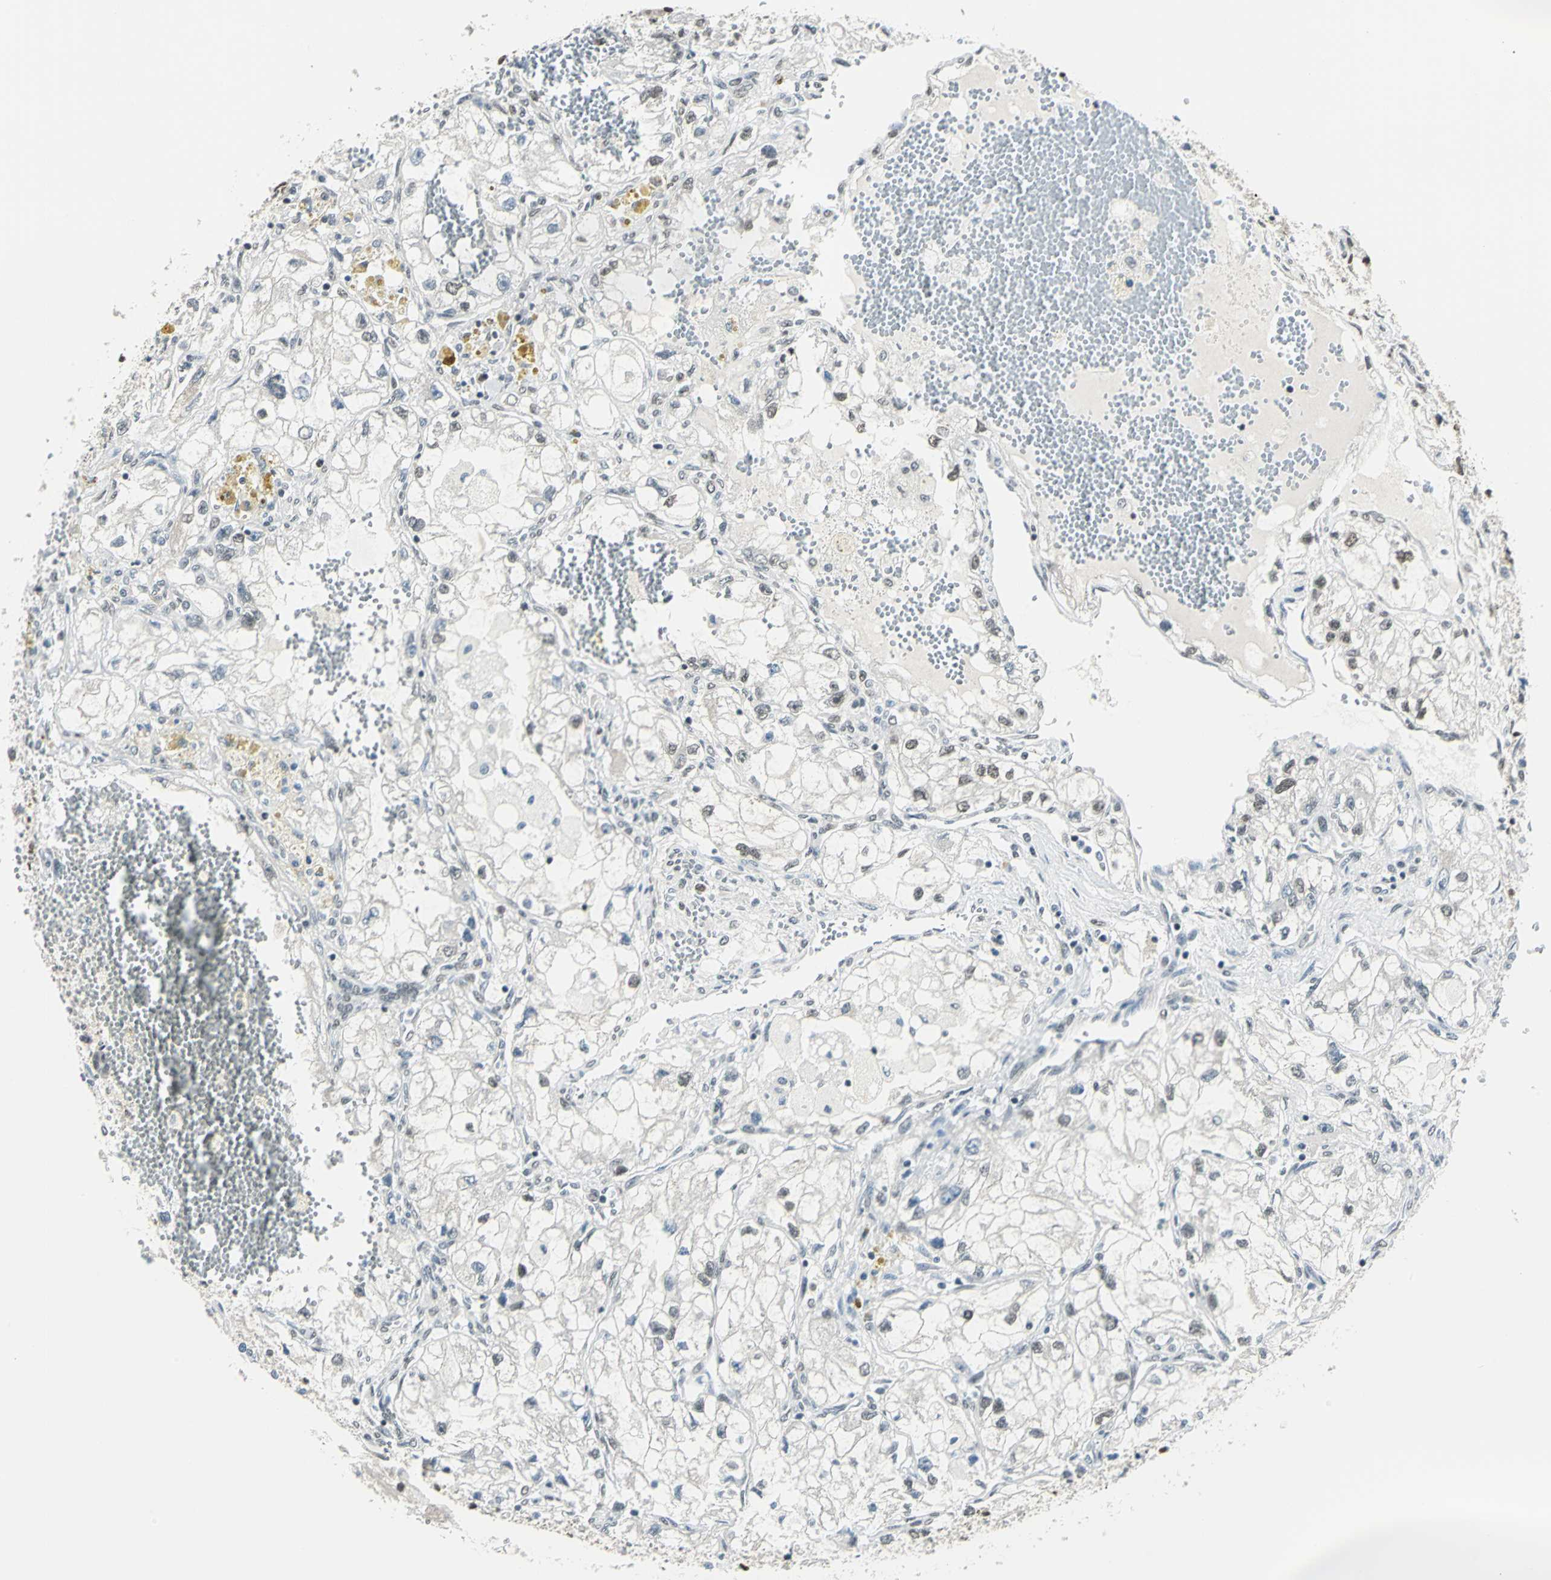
{"staining": {"intensity": "weak", "quantity": "25%-75%", "location": "nuclear"}, "tissue": "renal cancer", "cell_type": "Tumor cells", "image_type": "cancer", "snomed": [{"axis": "morphology", "description": "Adenocarcinoma, NOS"}, {"axis": "topography", "description": "Kidney"}], "caption": "High-magnification brightfield microscopy of adenocarcinoma (renal) stained with DAB (3,3'-diaminobenzidine) (brown) and counterstained with hematoxylin (blue). tumor cells exhibit weak nuclear expression is seen in about25%-75% of cells.", "gene": "ADNP", "patient": {"sex": "female", "age": 70}}